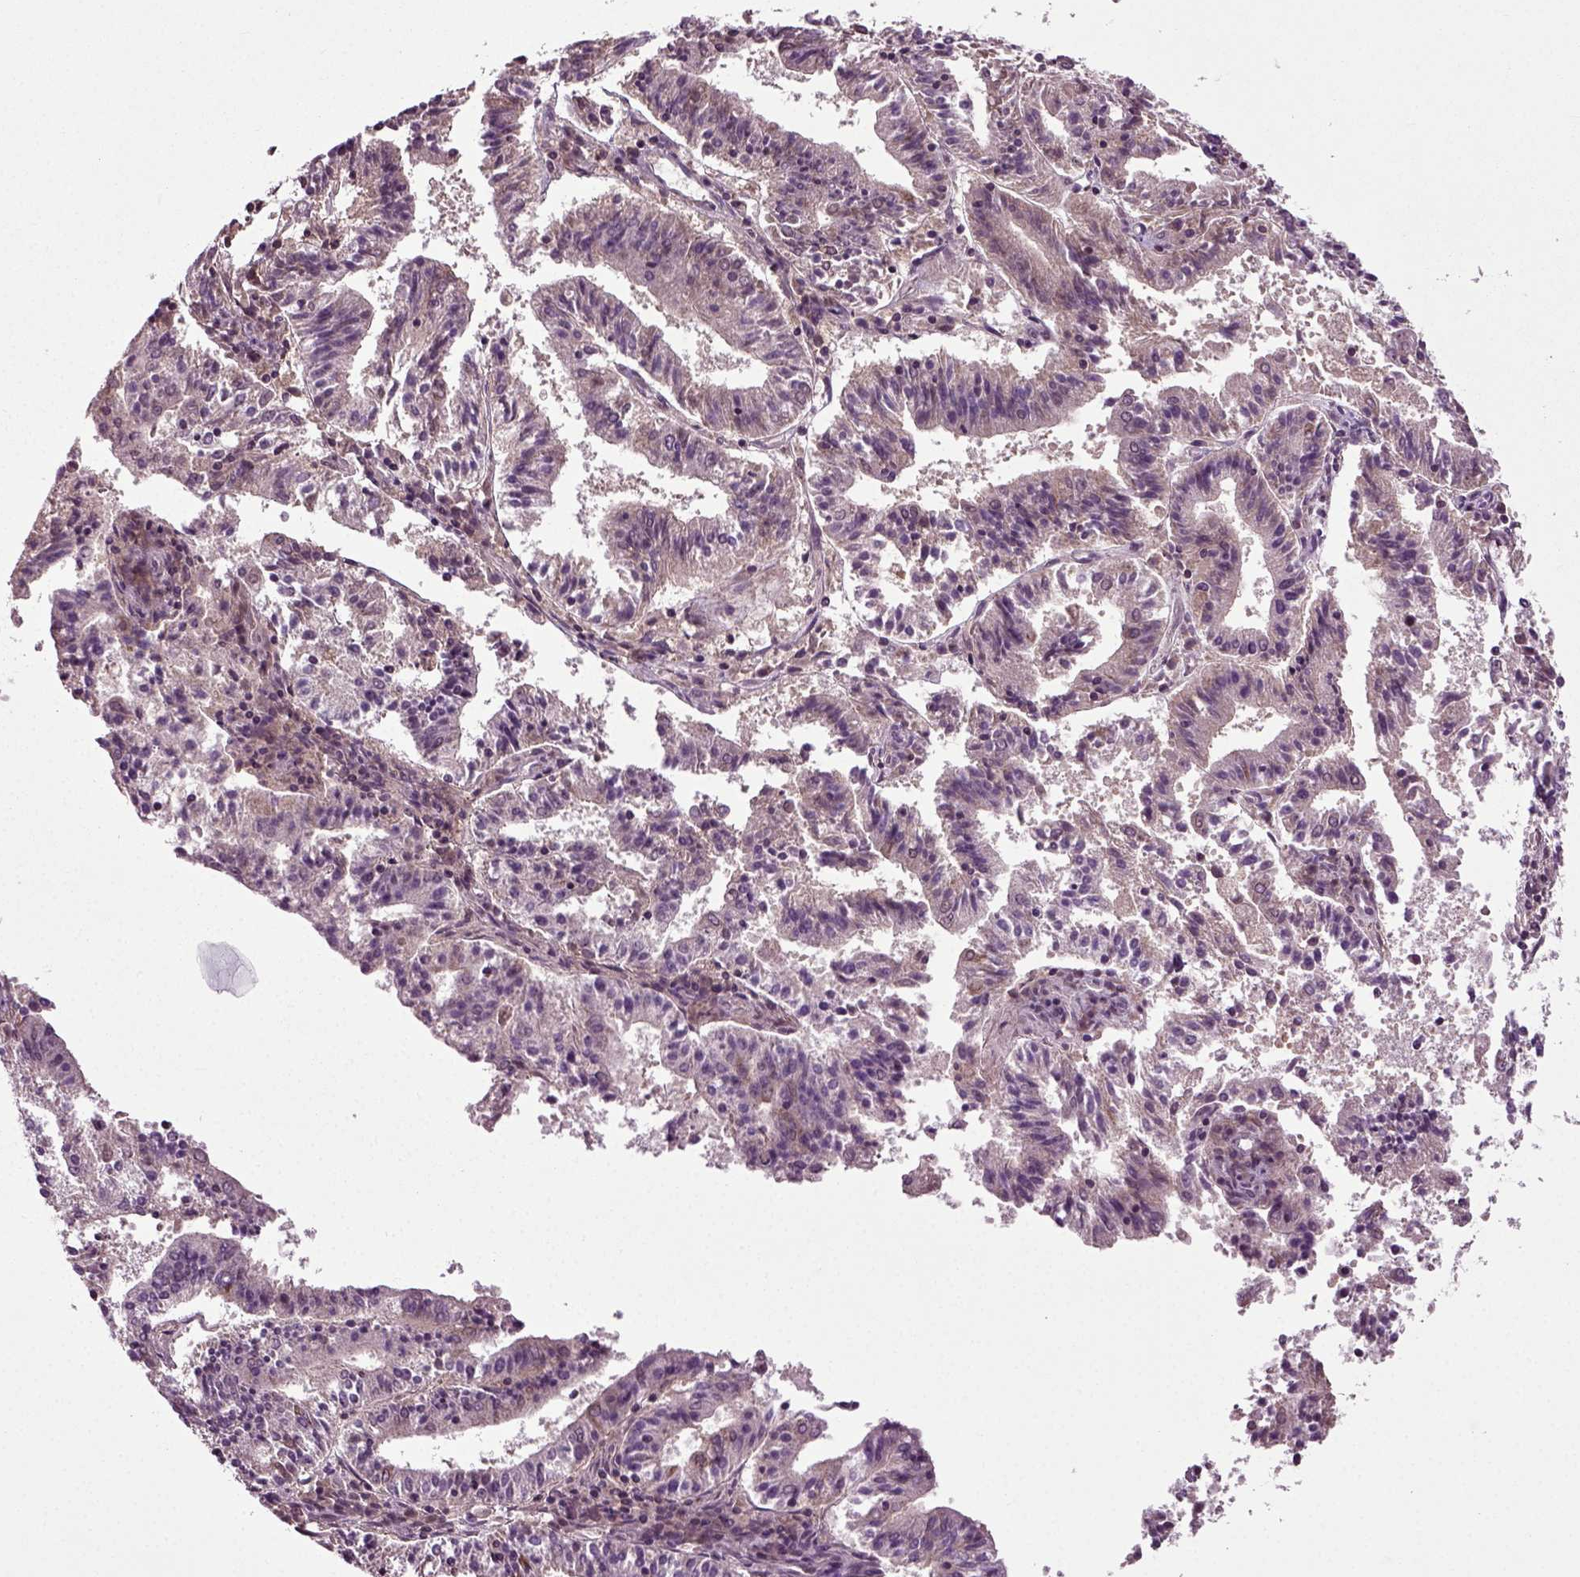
{"staining": {"intensity": "negative", "quantity": "none", "location": "none"}, "tissue": "endometrial cancer", "cell_type": "Tumor cells", "image_type": "cancer", "snomed": [{"axis": "morphology", "description": "Adenocarcinoma, NOS"}, {"axis": "topography", "description": "Endometrium"}], "caption": "Tumor cells are negative for brown protein staining in endometrial cancer (adenocarcinoma).", "gene": "KNSTRN", "patient": {"sex": "female", "age": 82}}